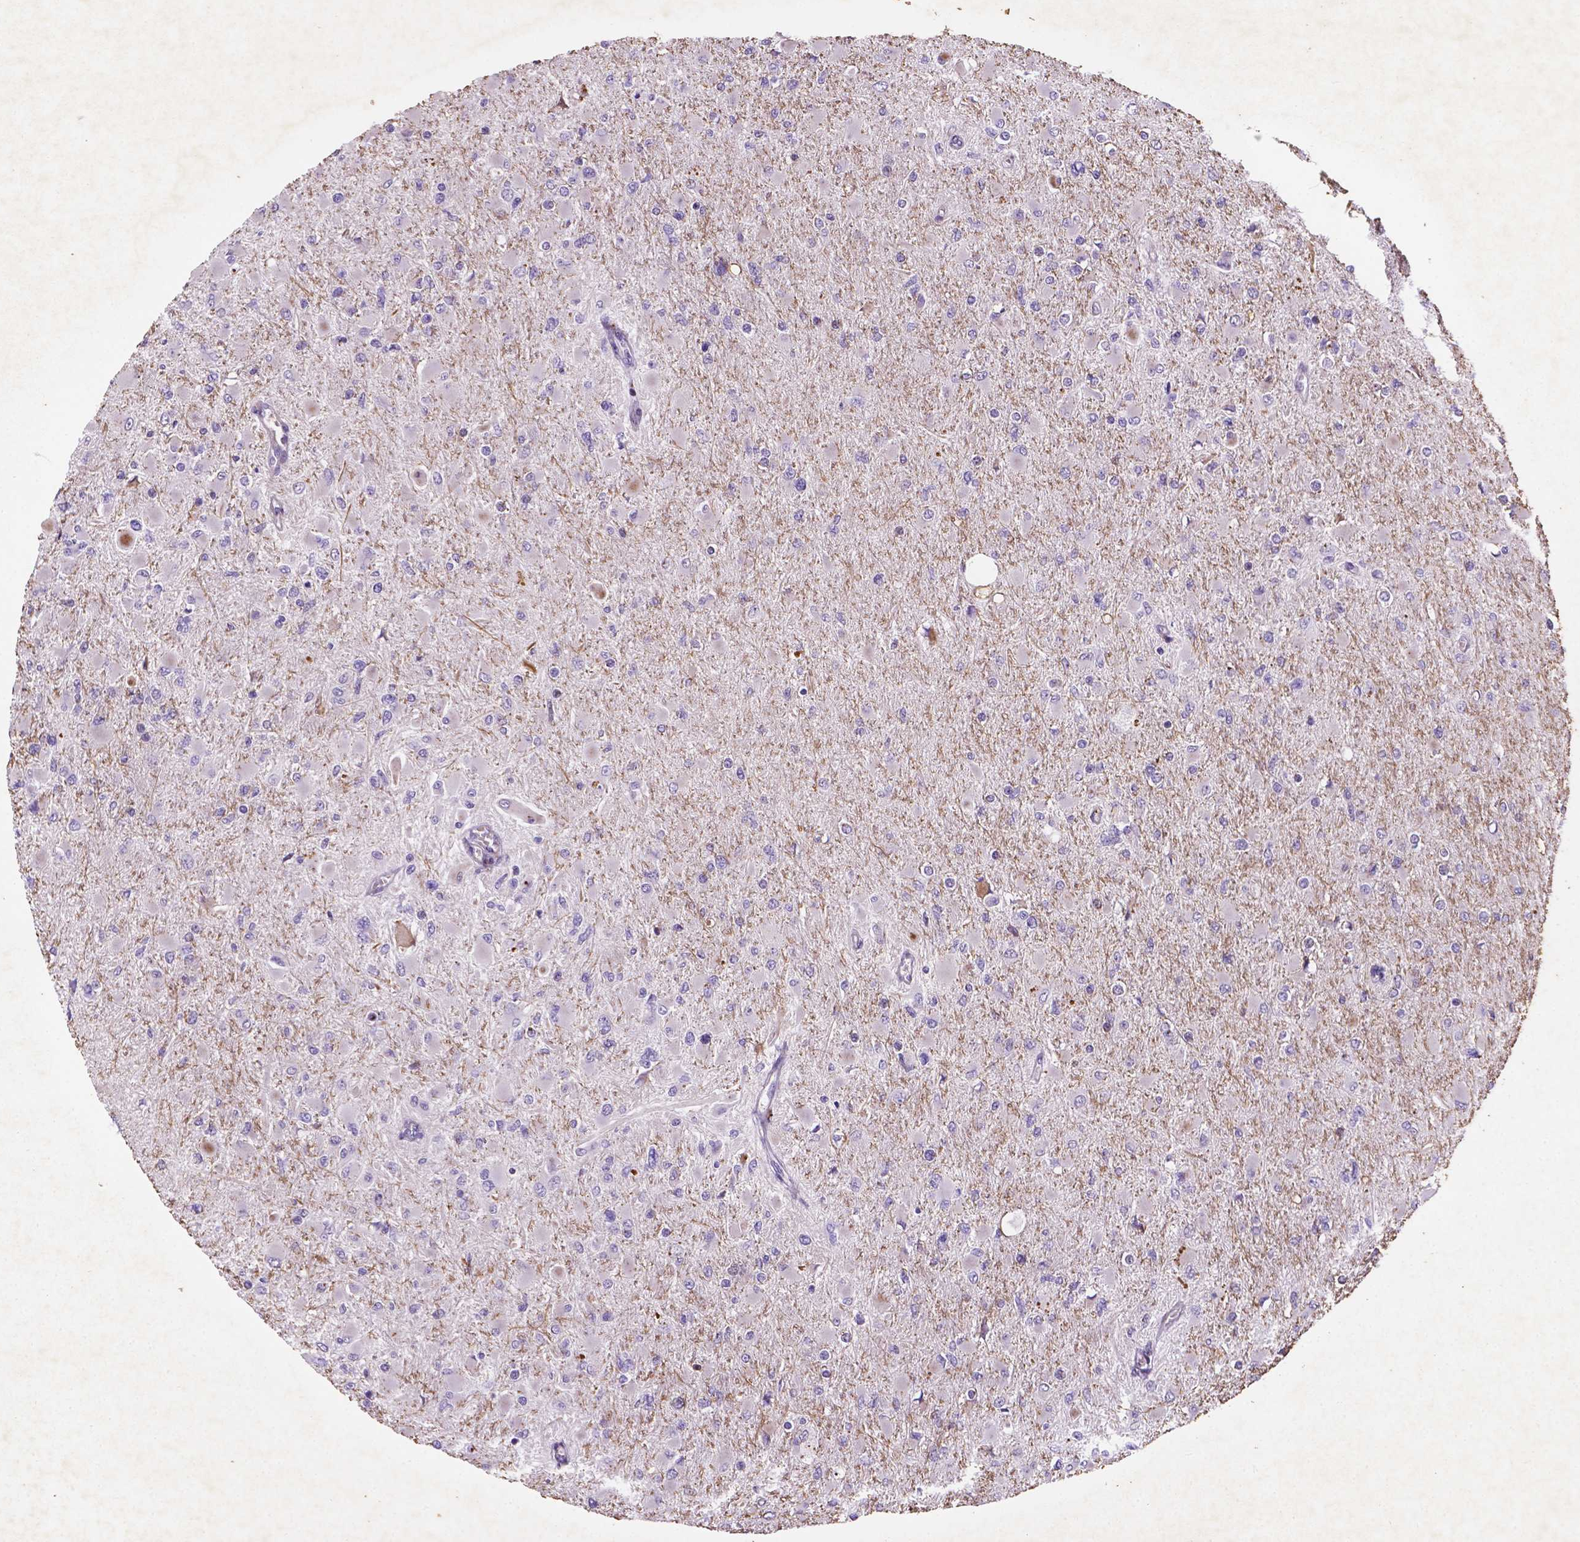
{"staining": {"intensity": "negative", "quantity": "none", "location": "none"}, "tissue": "glioma", "cell_type": "Tumor cells", "image_type": "cancer", "snomed": [{"axis": "morphology", "description": "Glioma, malignant, High grade"}, {"axis": "topography", "description": "Cerebral cortex"}], "caption": "High magnification brightfield microscopy of glioma stained with DAB (3,3'-diaminobenzidine) (brown) and counterstained with hematoxylin (blue): tumor cells show no significant expression.", "gene": "TM4SF20", "patient": {"sex": "female", "age": 36}}